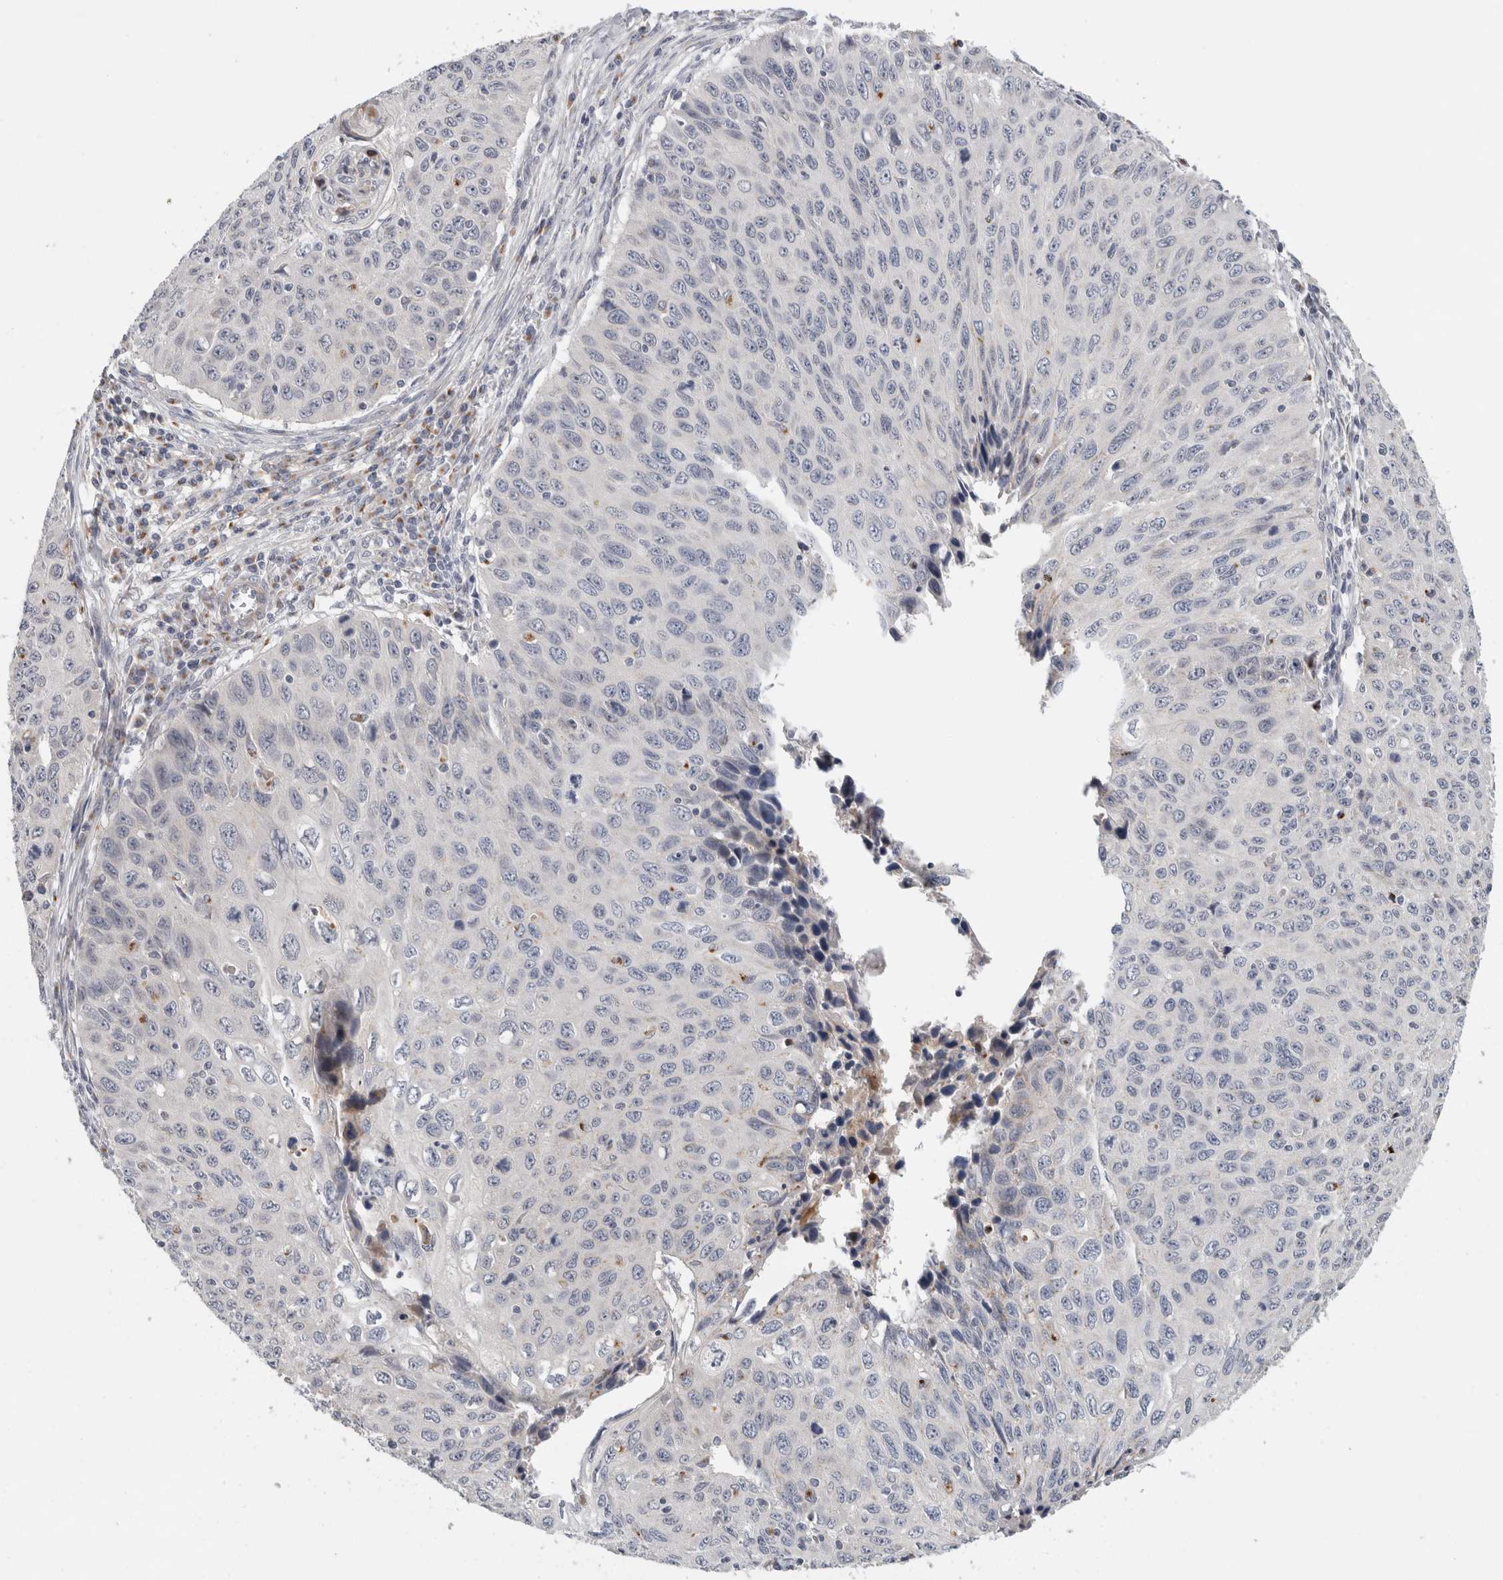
{"staining": {"intensity": "negative", "quantity": "none", "location": "none"}, "tissue": "cervical cancer", "cell_type": "Tumor cells", "image_type": "cancer", "snomed": [{"axis": "morphology", "description": "Squamous cell carcinoma, NOS"}, {"axis": "topography", "description": "Cervix"}], "caption": "Tumor cells are negative for brown protein staining in cervical cancer (squamous cell carcinoma). (DAB immunohistochemistry (IHC), high magnification).", "gene": "MGAT1", "patient": {"sex": "female", "age": 53}}